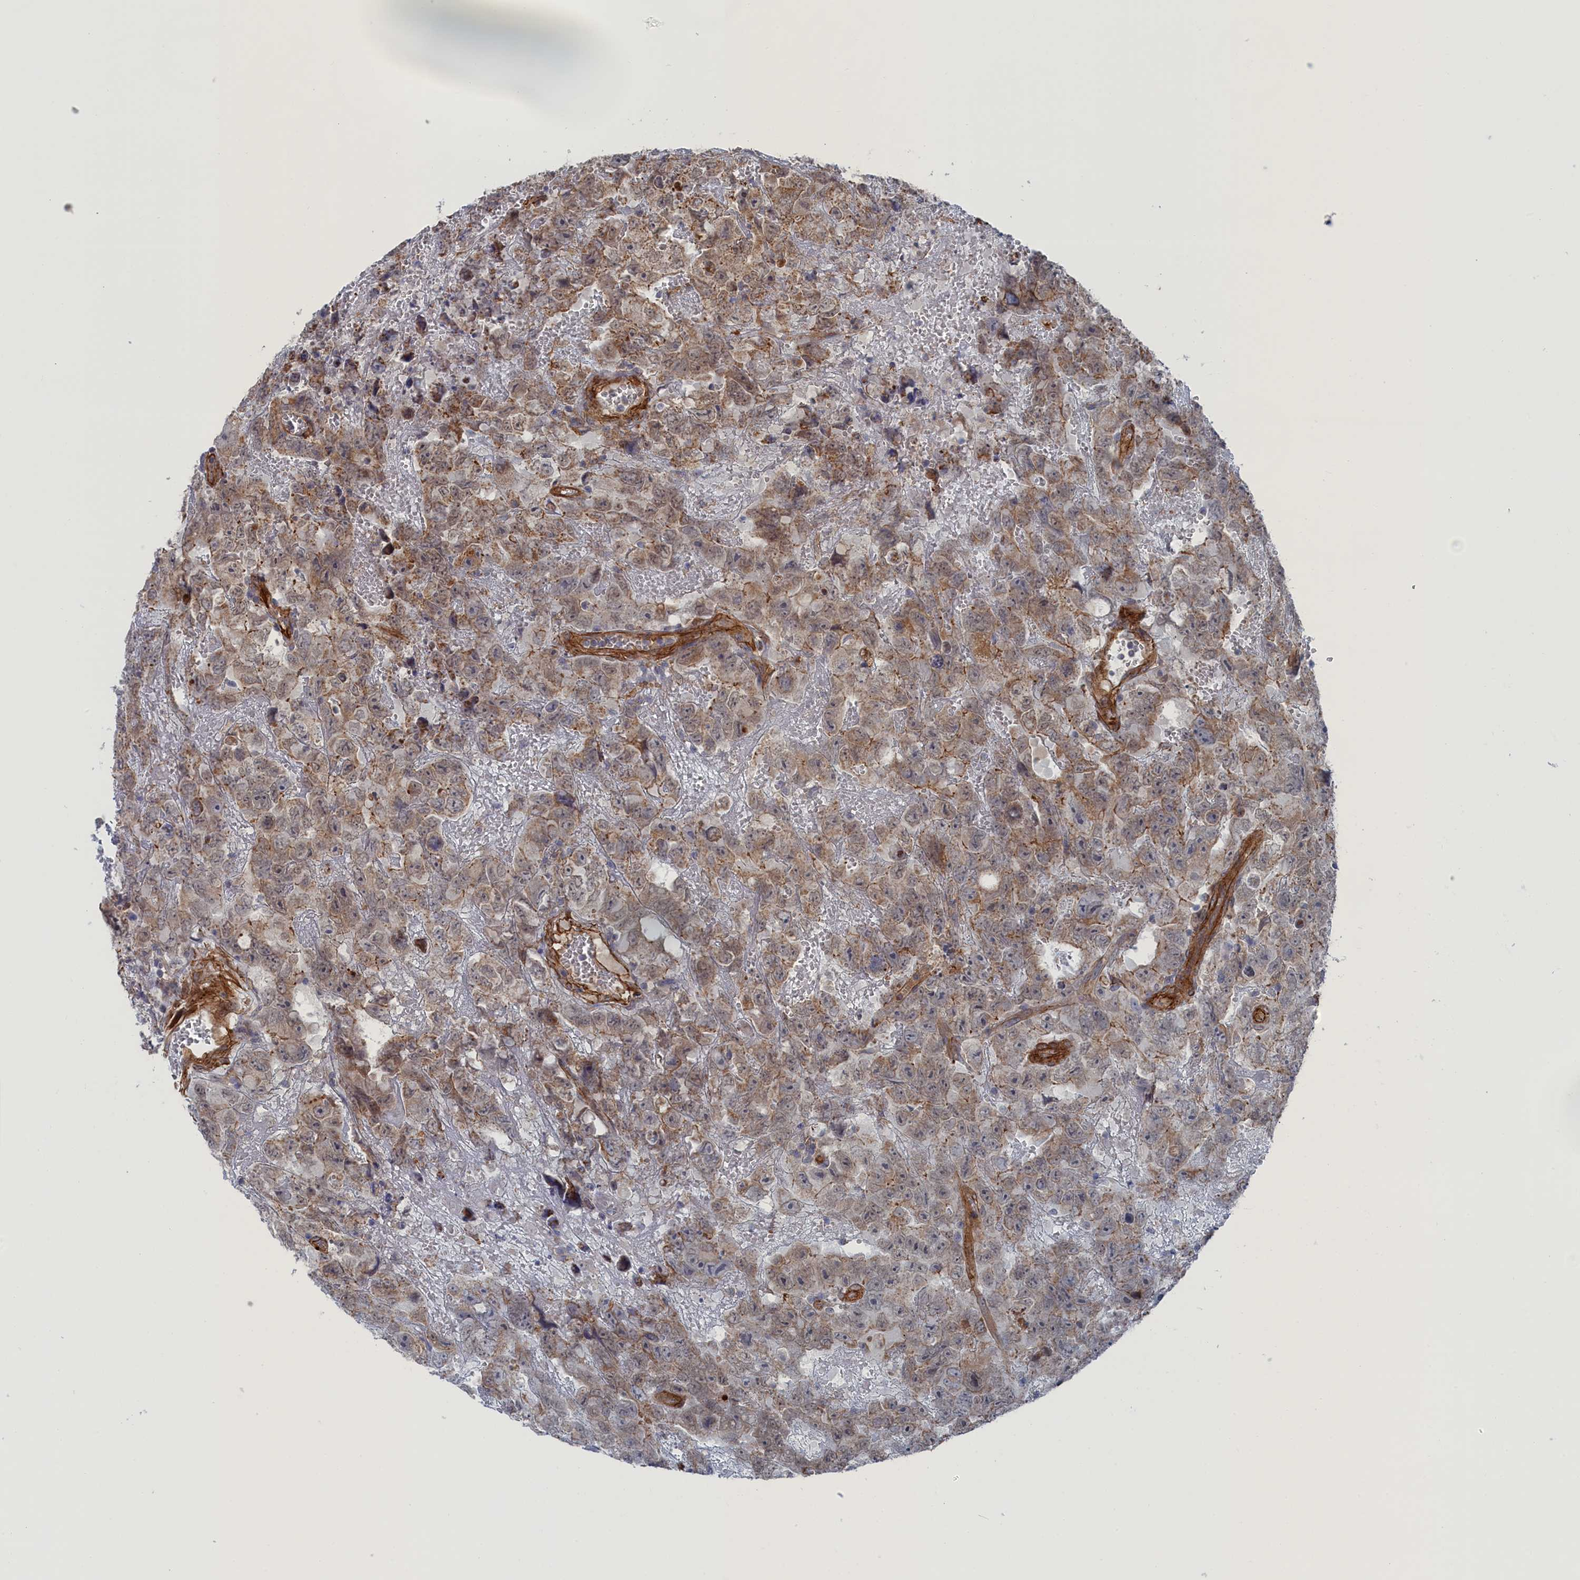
{"staining": {"intensity": "weak", "quantity": ">75%", "location": "cytoplasmic/membranous,nuclear"}, "tissue": "testis cancer", "cell_type": "Tumor cells", "image_type": "cancer", "snomed": [{"axis": "morphology", "description": "Carcinoma, Embryonal, NOS"}, {"axis": "topography", "description": "Testis"}], "caption": "An image showing weak cytoplasmic/membranous and nuclear expression in about >75% of tumor cells in testis cancer, as visualized by brown immunohistochemical staining.", "gene": "FILIP1L", "patient": {"sex": "male", "age": 45}}